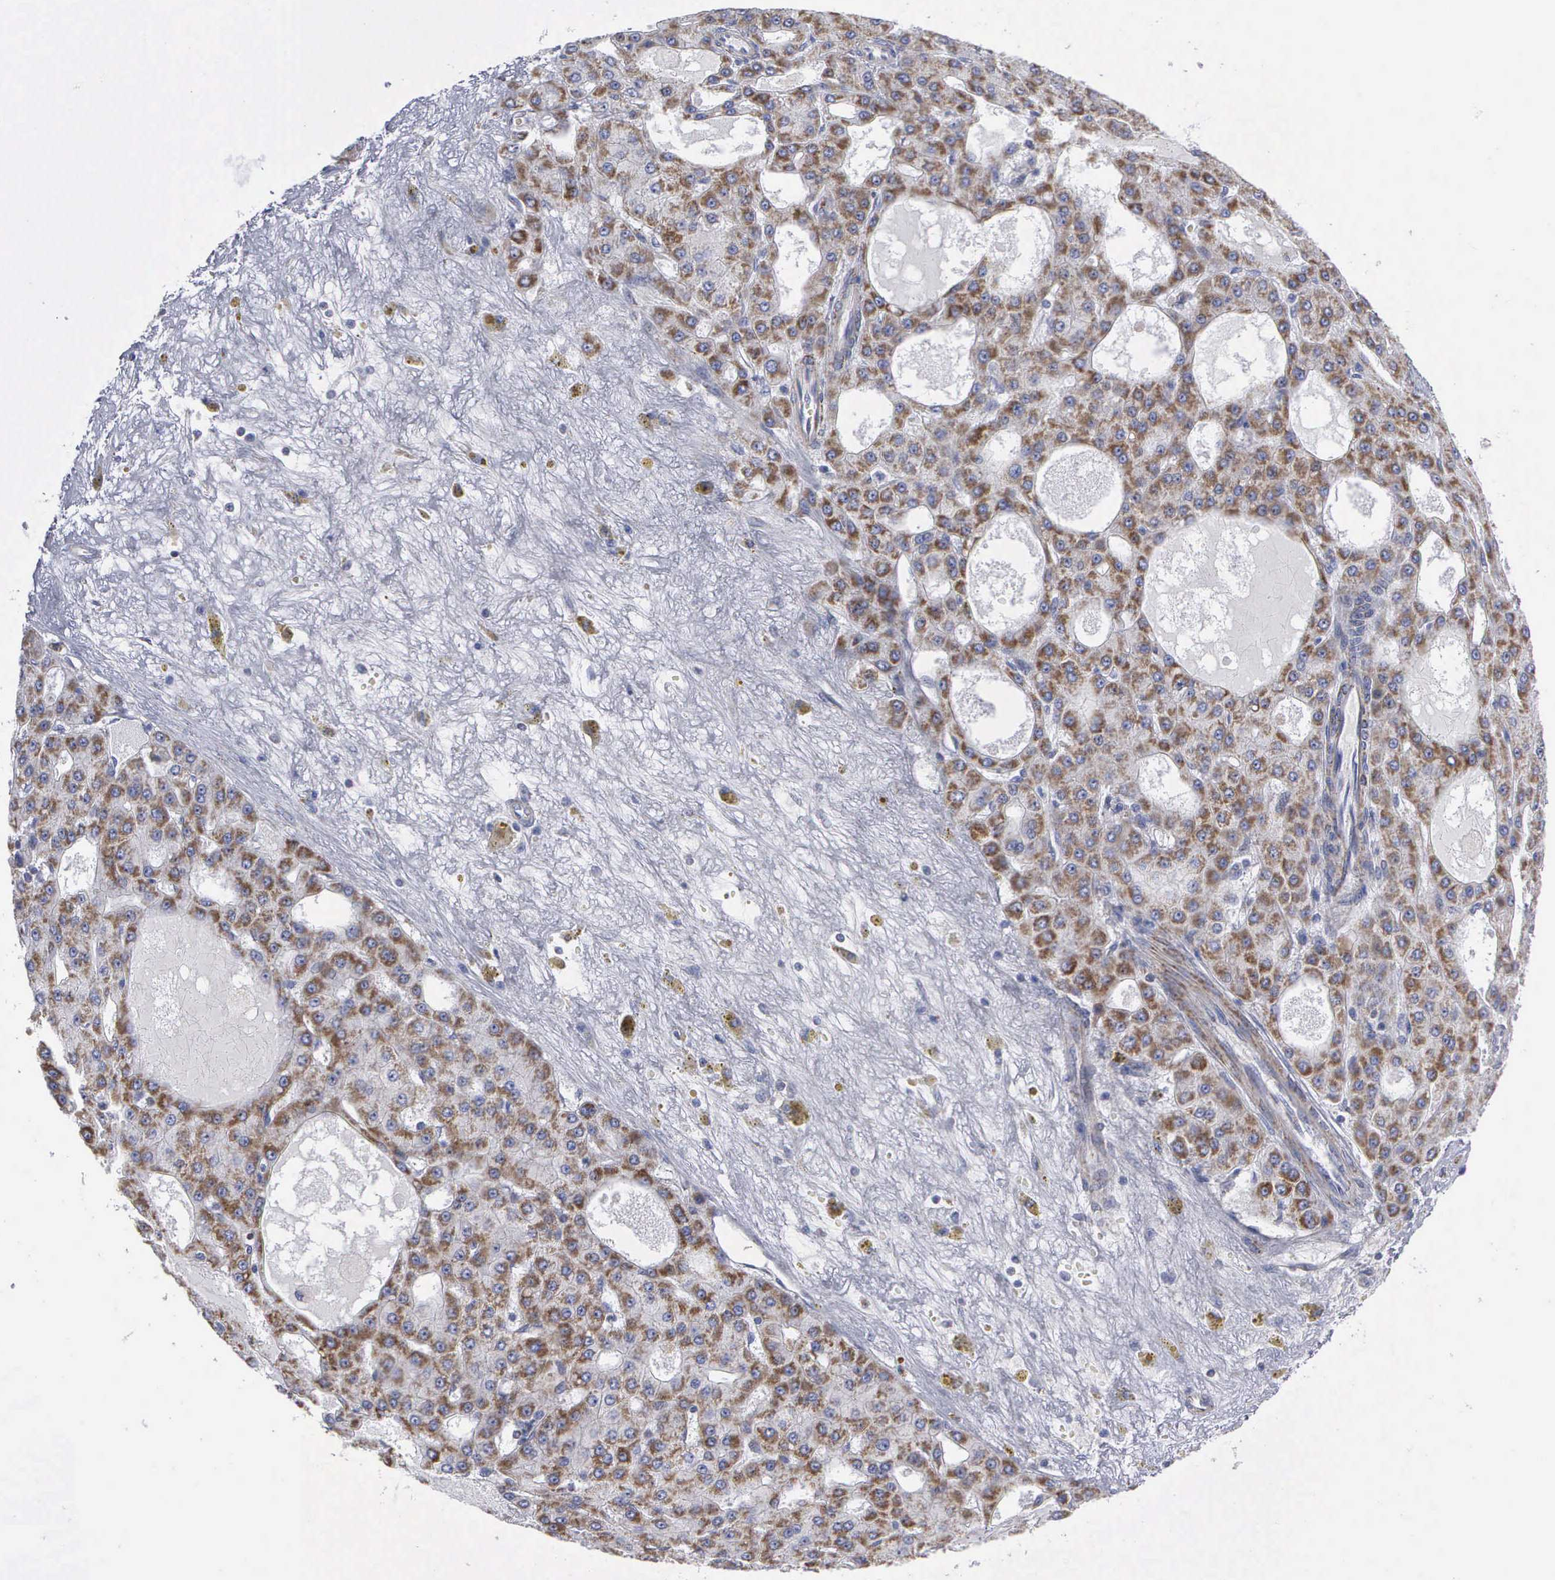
{"staining": {"intensity": "moderate", "quantity": ">75%", "location": "cytoplasmic/membranous"}, "tissue": "liver cancer", "cell_type": "Tumor cells", "image_type": "cancer", "snomed": [{"axis": "morphology", "description": "Carcinoma, Hepatocellular, NOS"}, {"axis": "topography", "description": "Liver"}], "caption": "Protein expression analysis of human liver cancer reveals moderate cytoplasmic/membranous expression in about >75% of tumor cells. (DAB IHC with brightfield microscopy, high magnification).", "gene": "APOOL", "patient": {"sex": "male", "age": 47}}